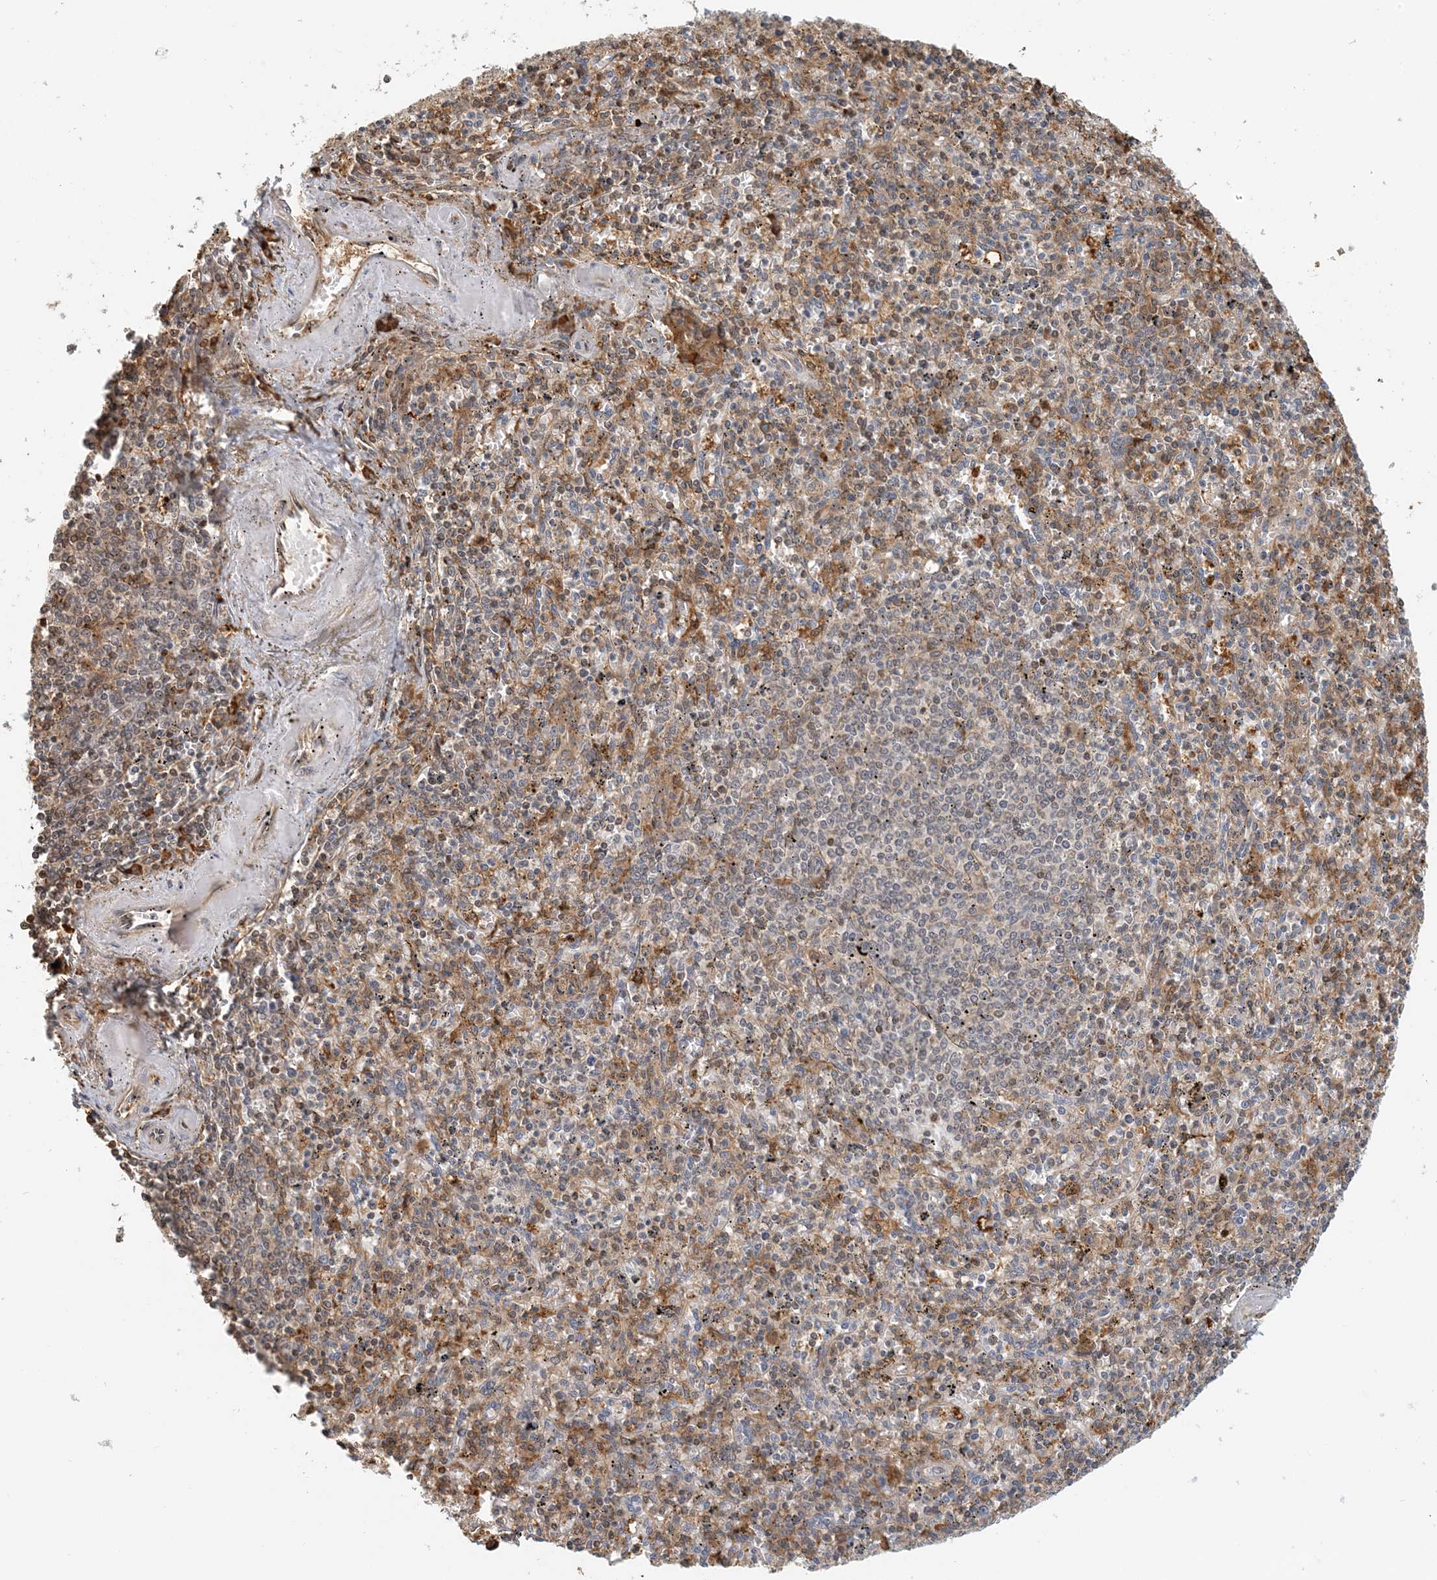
{"staining": {"intensity": "weak", "quantity": "<25%", "location": "cytoplasmic/membranous"}, "tissue": "spleen", "cell_type": "Cells in red pulp", "image_type": "normal", "snomed": [{"axis": "morphology", "description": "Normal tissue, NOS"}, {"axis": "topography", "description": "Spleen"}], "caption": "DAB (3,3'-diaminobenzidine) immunohistochemical staining of unremarkable spleen shows no significant positivity in cells in red pulp. (Brightfield microscopy of DAB (3,3'-diaminobenzidine) immunohistochemistry at high magnification).", "gene": "HNMT", "patient": {"sex": "male", "age": 72}}